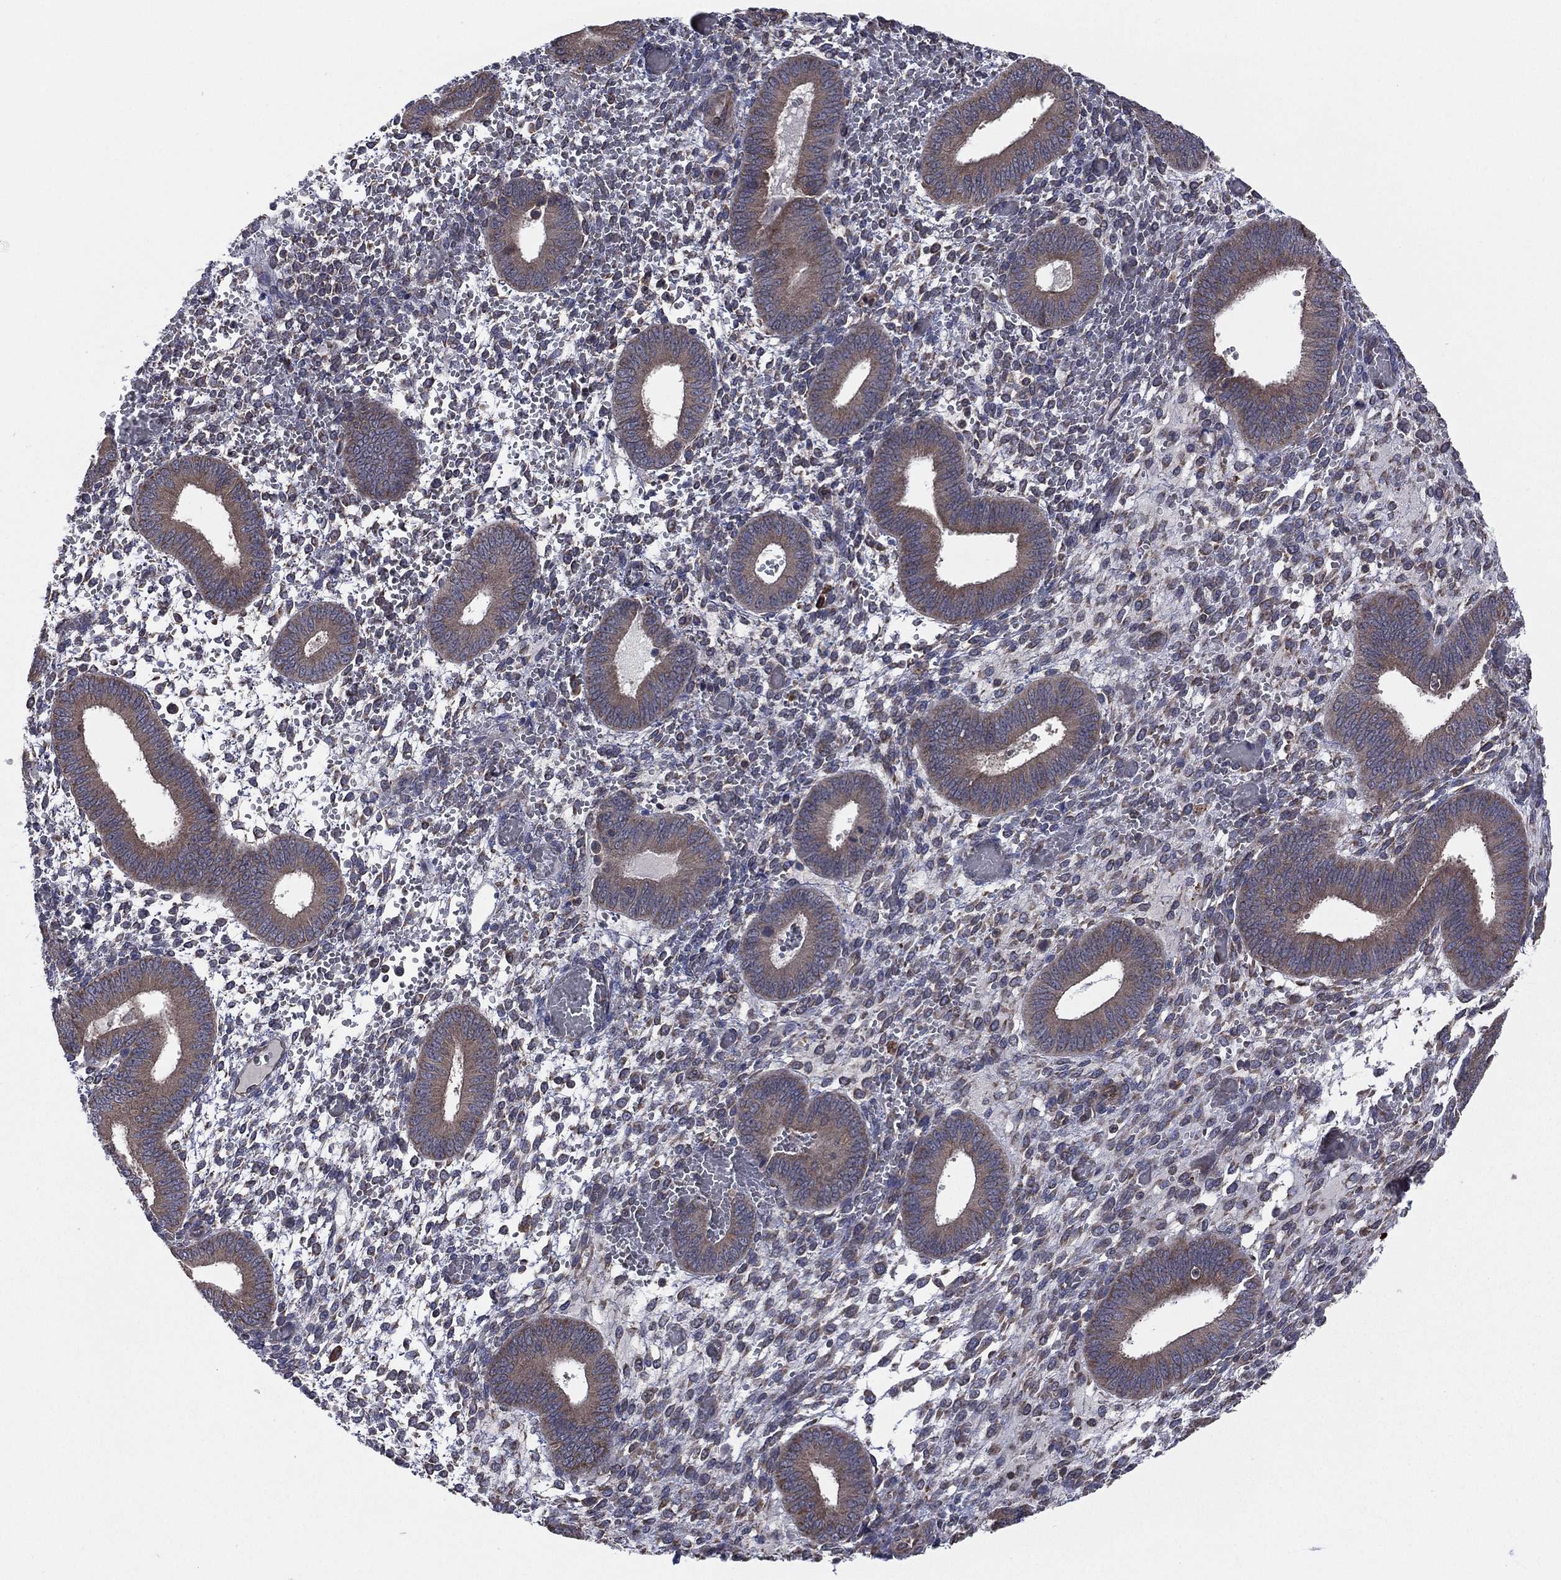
{"staining": {"intensity": "negative", "quantity": "none", "location": "none"}, "tissue": "endometrium", "cell_type": "Cells in endometrial stroma", "image_type": "normal", "snomed": [{"axis": "morphology", "description": "Normal tissue, NOS"}, {"axis": "topography", "description": "Endometrium"}], "caption": "IHC histopathology image of normal endometrium stained for a protein (brown), which shows no staining in cells in endometrial stroma. (DAB (3,3'-diaminobenzidine) IHC with hematoxylin counter stain).", "gene": "C2orf76", "patient": {"sex": "female", "age": 42}}